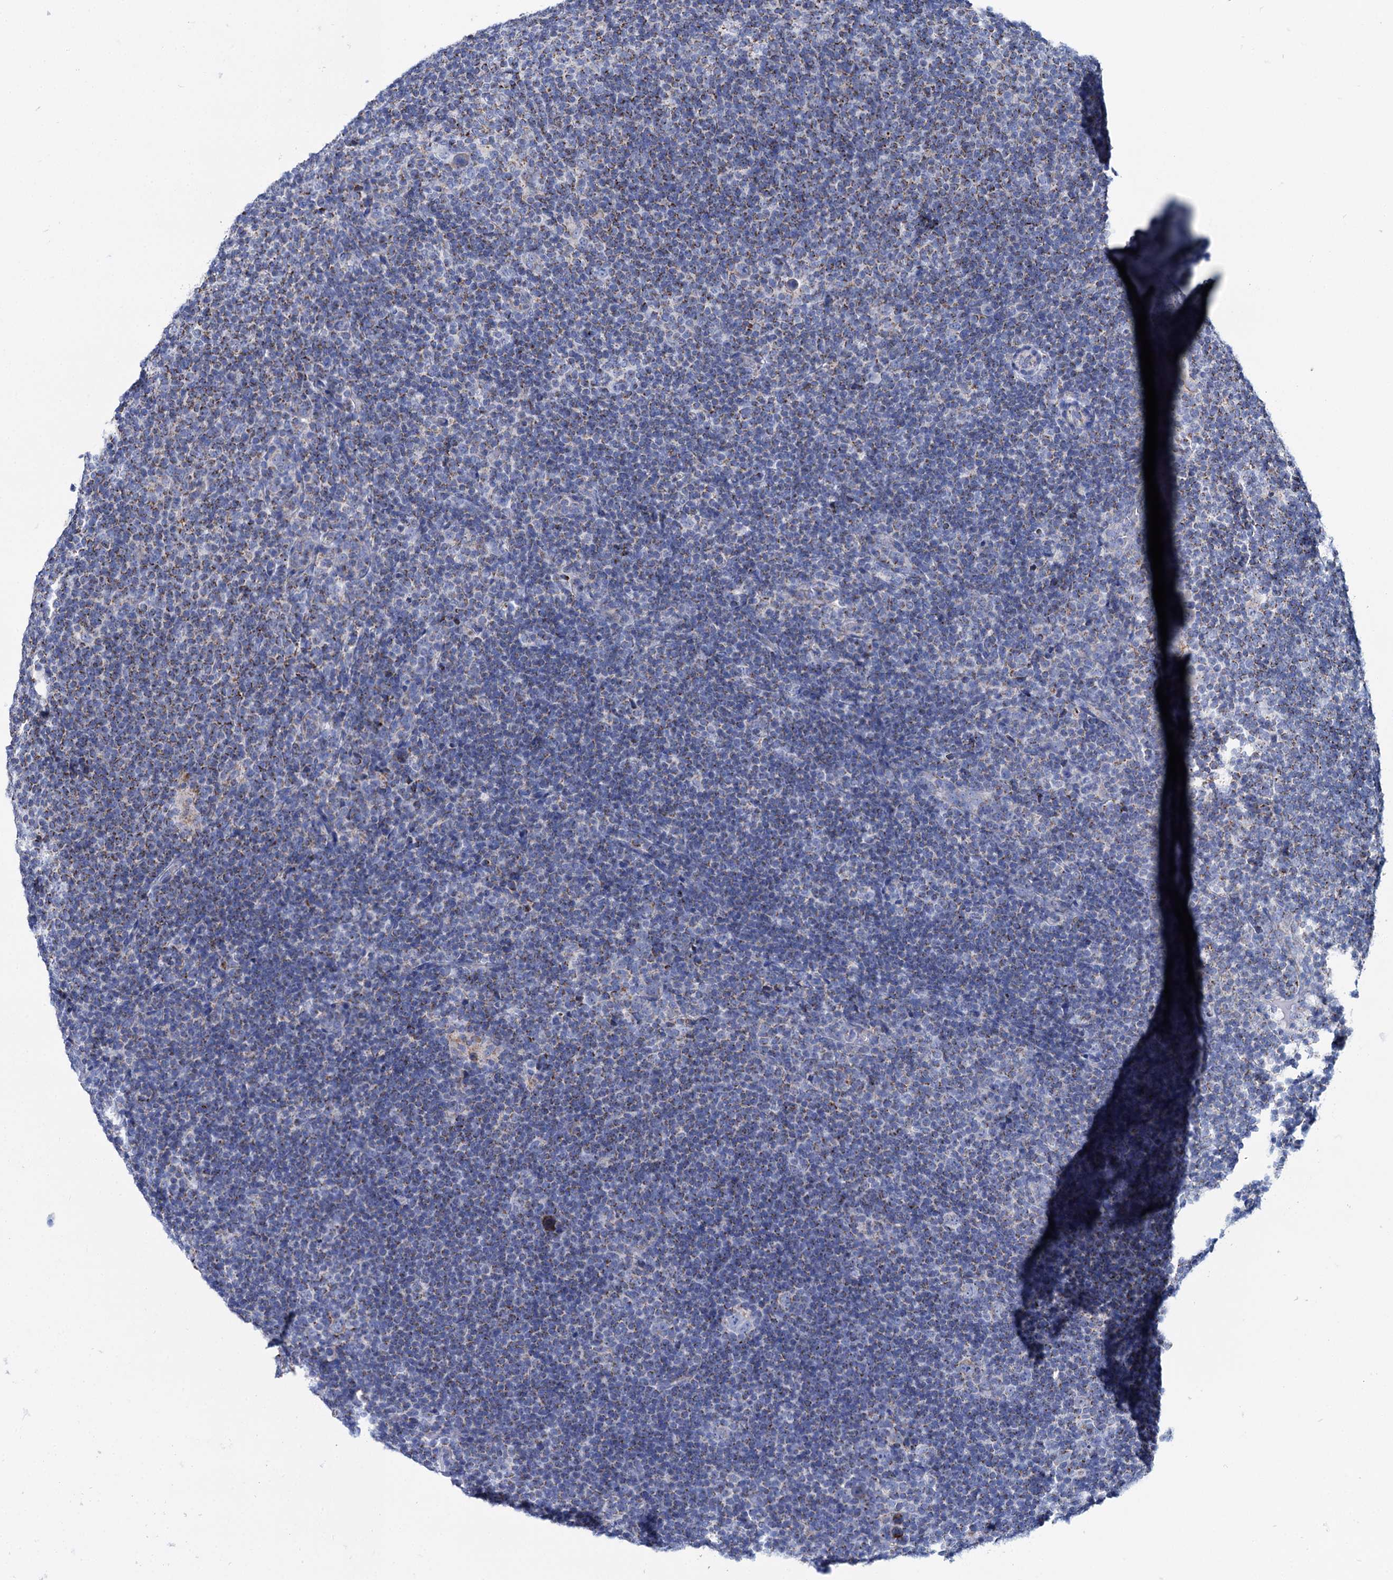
{"staining": {"intensity": "weak", "quantity": "<25%", "location": "cytoplasmic/membranous"}, "tissue": "lymphoma", "cell_type": "Tumor cells", "image_type": "cancer", "snomed": [{"axis": "morphology", "description": "Hodgkin's disease, NOS"}, {"axis": "topography", "description": "Lymph node"}], "caption": "Lymphoma was stained to show a protein in brown. There is no significant expression in tumor cells.", "gene": "UBASH3B", "patient": {"sex": "female", "age": 57}}